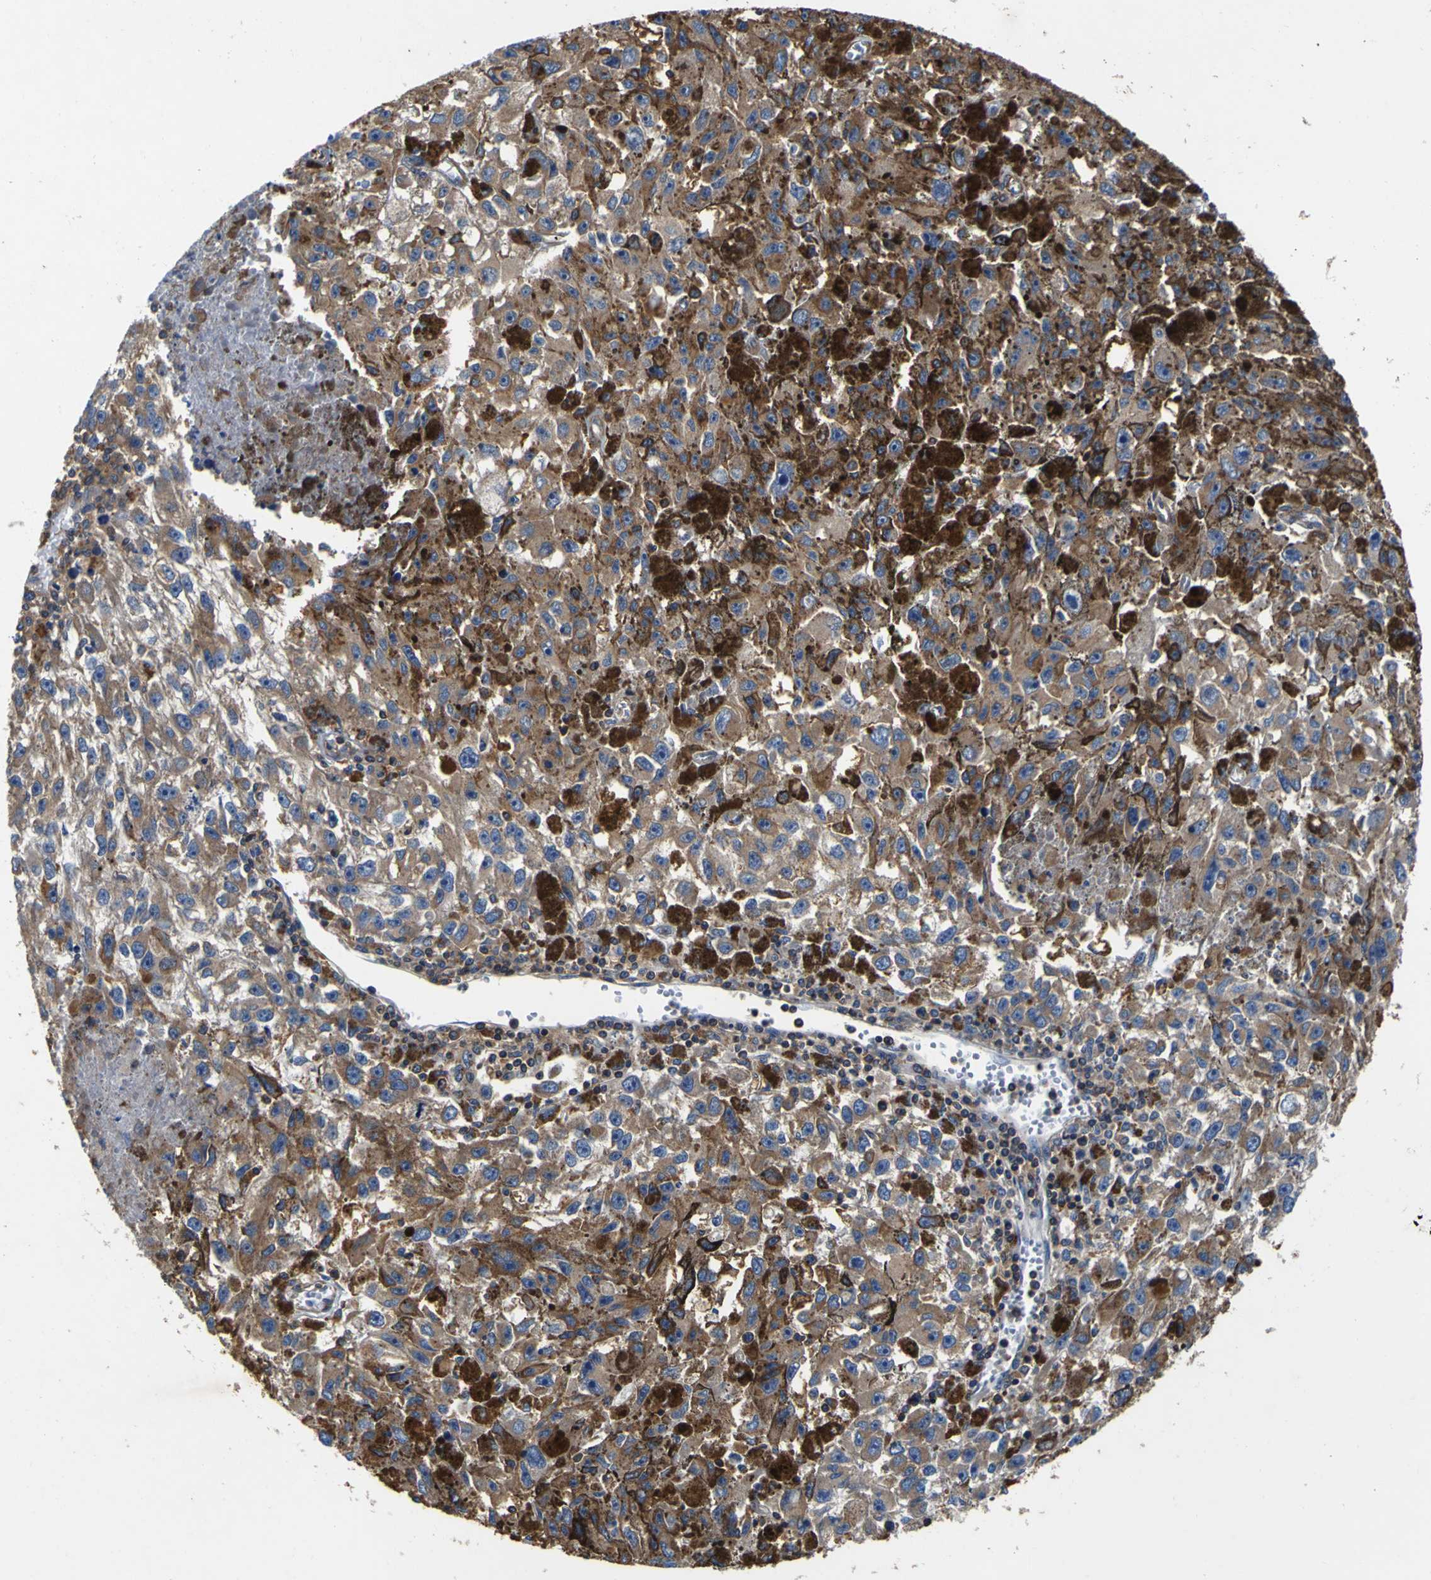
{"staining": {"intensity": "moderate", "quantity": ">75%", "location": "cytoplasmic/membranous"}, "tissue": "melanoma", "cell_type": "Tumor cells", "image_type": "cancer", "snomed": [{"axis": "morphology", "description": "Malignant melanoma, NOS"}, {"axis": "topography", "description": "Skin"}], "caption": "There is medium levels of moderate cytoplasmic/membranous staining in tumor cells of malignant melanoma, as demonstrated by immunohistochemical staining (brown color).", "gene": "CNR2", "patient": {"sex": "female", "age": 104}}